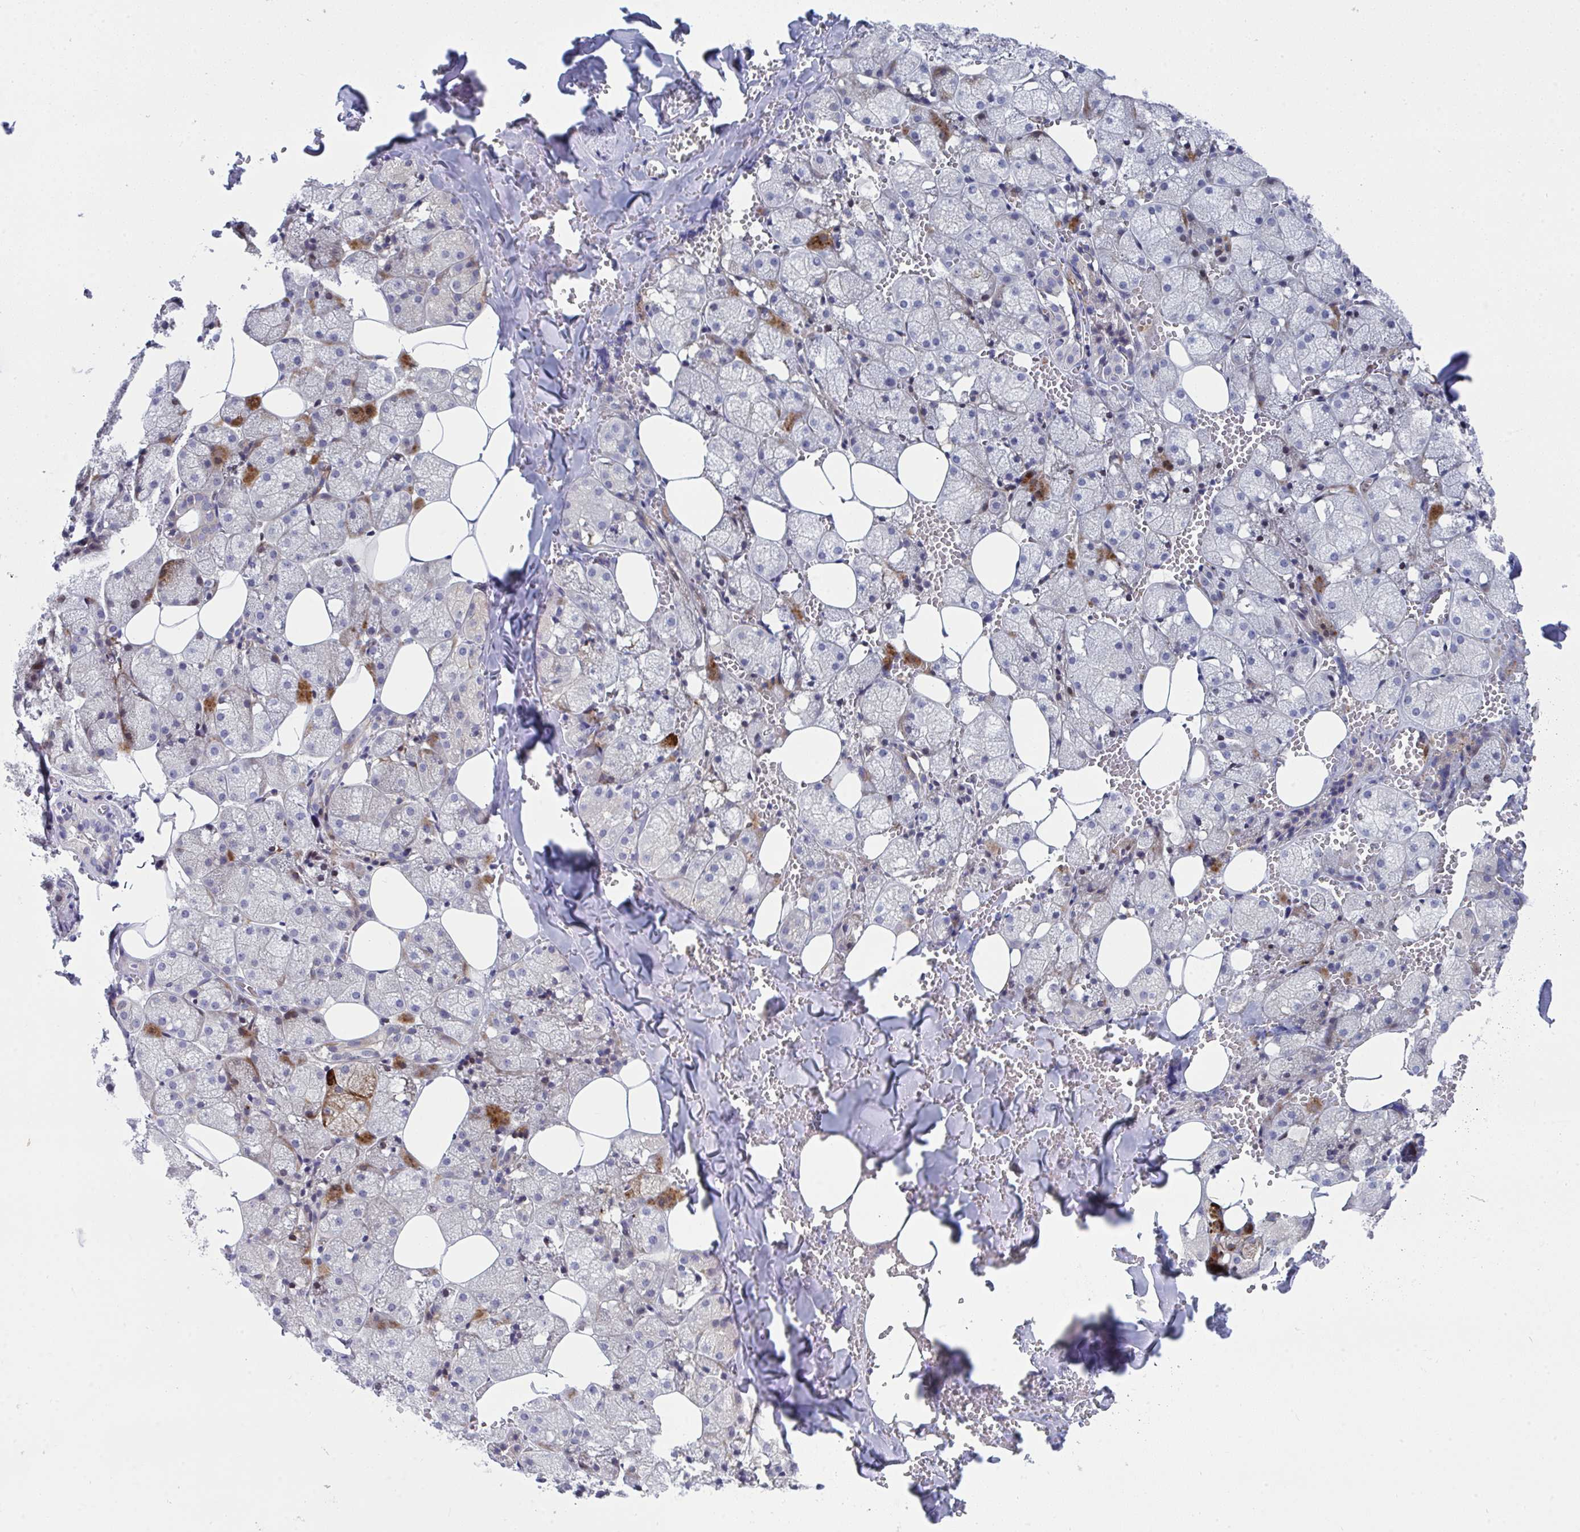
{"staining": {"intensity": "weak", "quantity": "<25%", "location": "cytoplasmic/membranous"}, "tissue": "salivary gland", "cell_type": "Glandular cells", "image_type": "normal", "snomed": [{"axis": "morphology", "description": "Normal tissue, NOS"}, {"axis": "topography", "description": "Salivary gland"}, {"axis": "topography", "description": "Peripheral nerve tissue"}], "caption": "Human salivary gland stained for a protein using immunohistochemistry displays no expression in glandular cells.", "gene": "AOC2", "patient": {"sex": "male", "age": 38}}